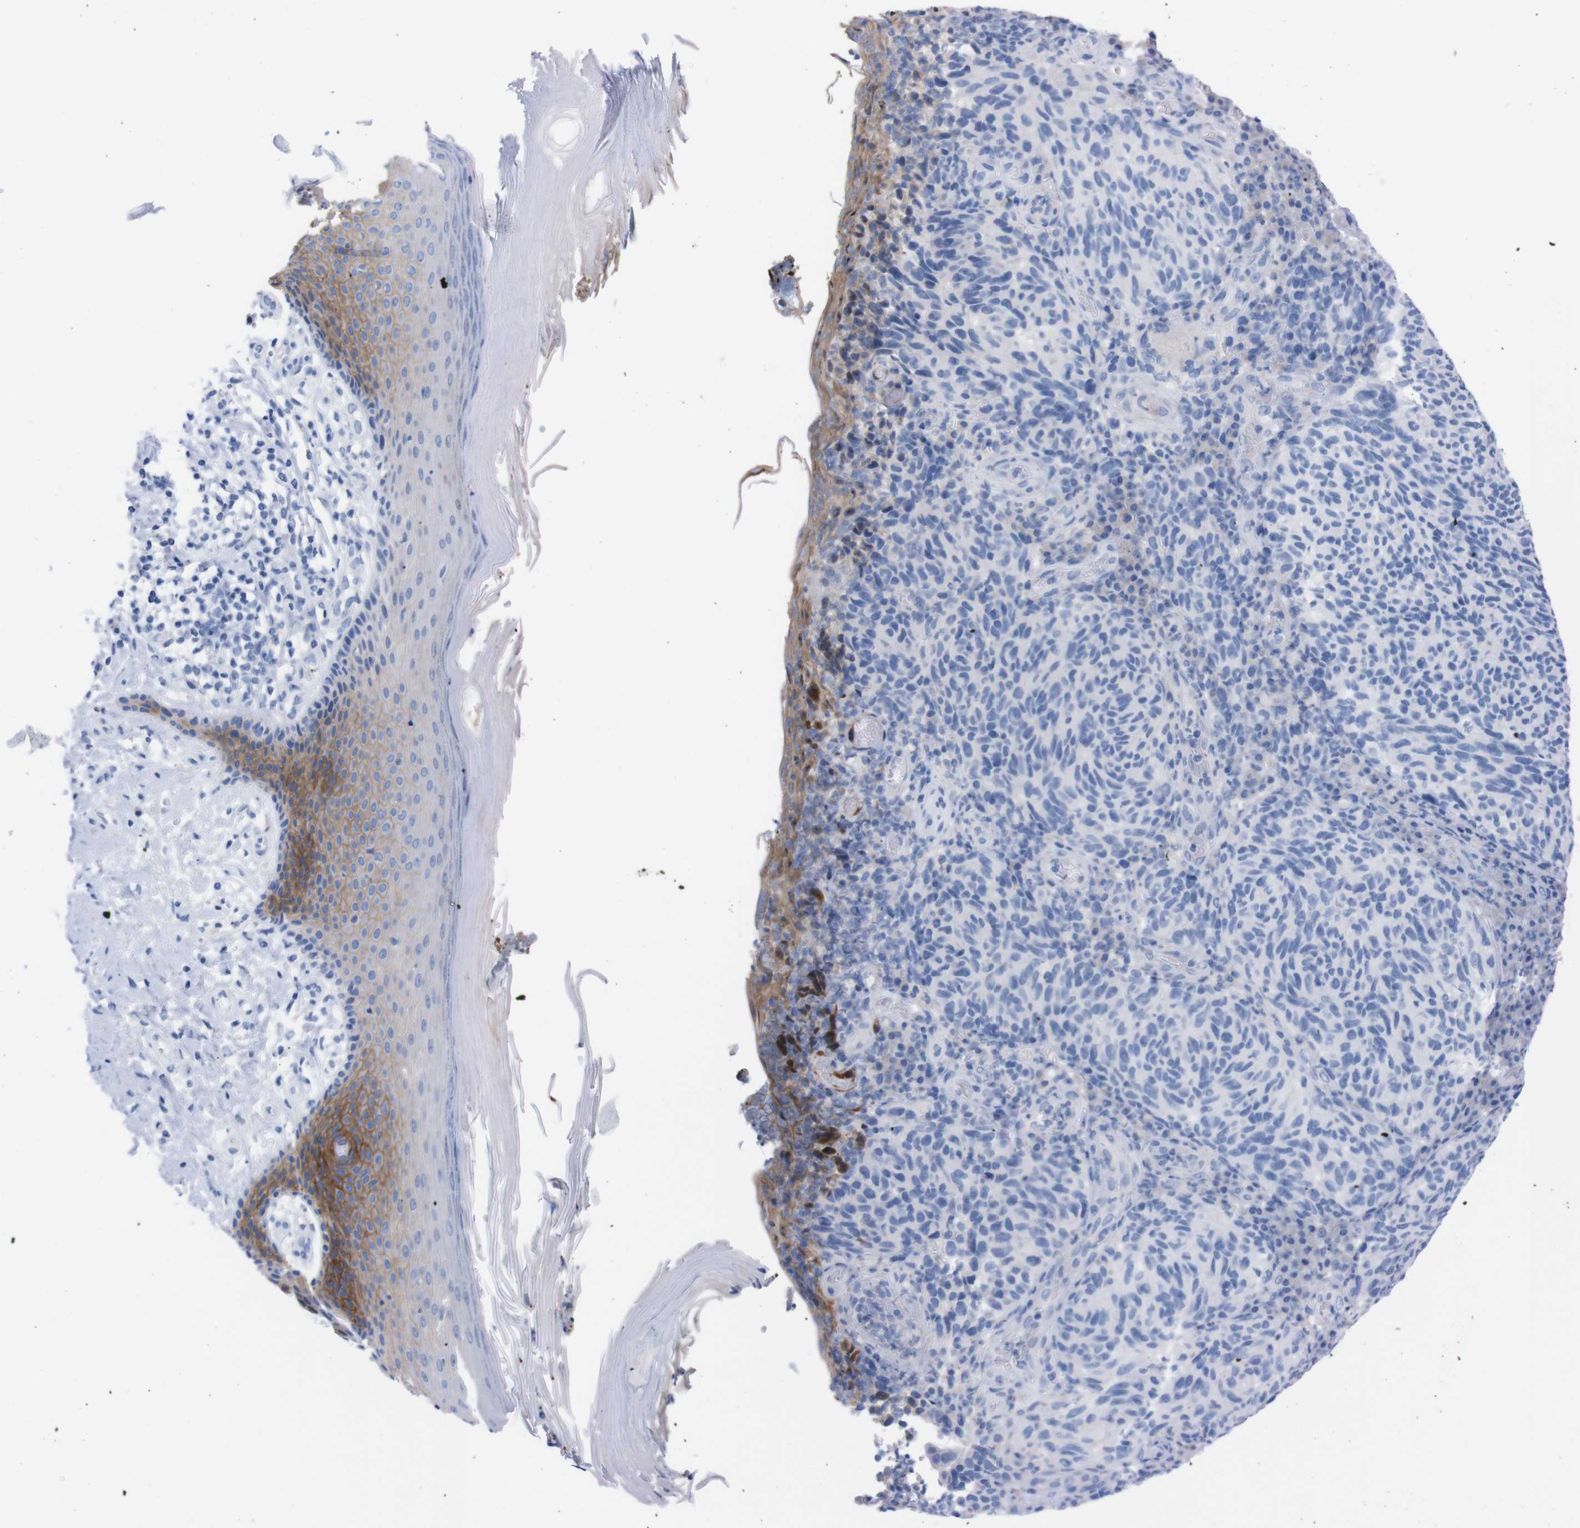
{"staining": {"intensity": "negative", "quantity": "none", "location": "none"}, "tissue": "melanoma", "cell_type": "Tumor cells", "image_type": "cancer", "snomed": [{"axis": "morphology", "description": "Malignant melanoma, NOS"}, {"axis": "topography", "description": "Skin"}], "caption": "Photomicrograph shows no significant protein expression in tumor cells of melanoma.", "gene": "TMEM243", "patient": {"sex": "female", "age": 73}}